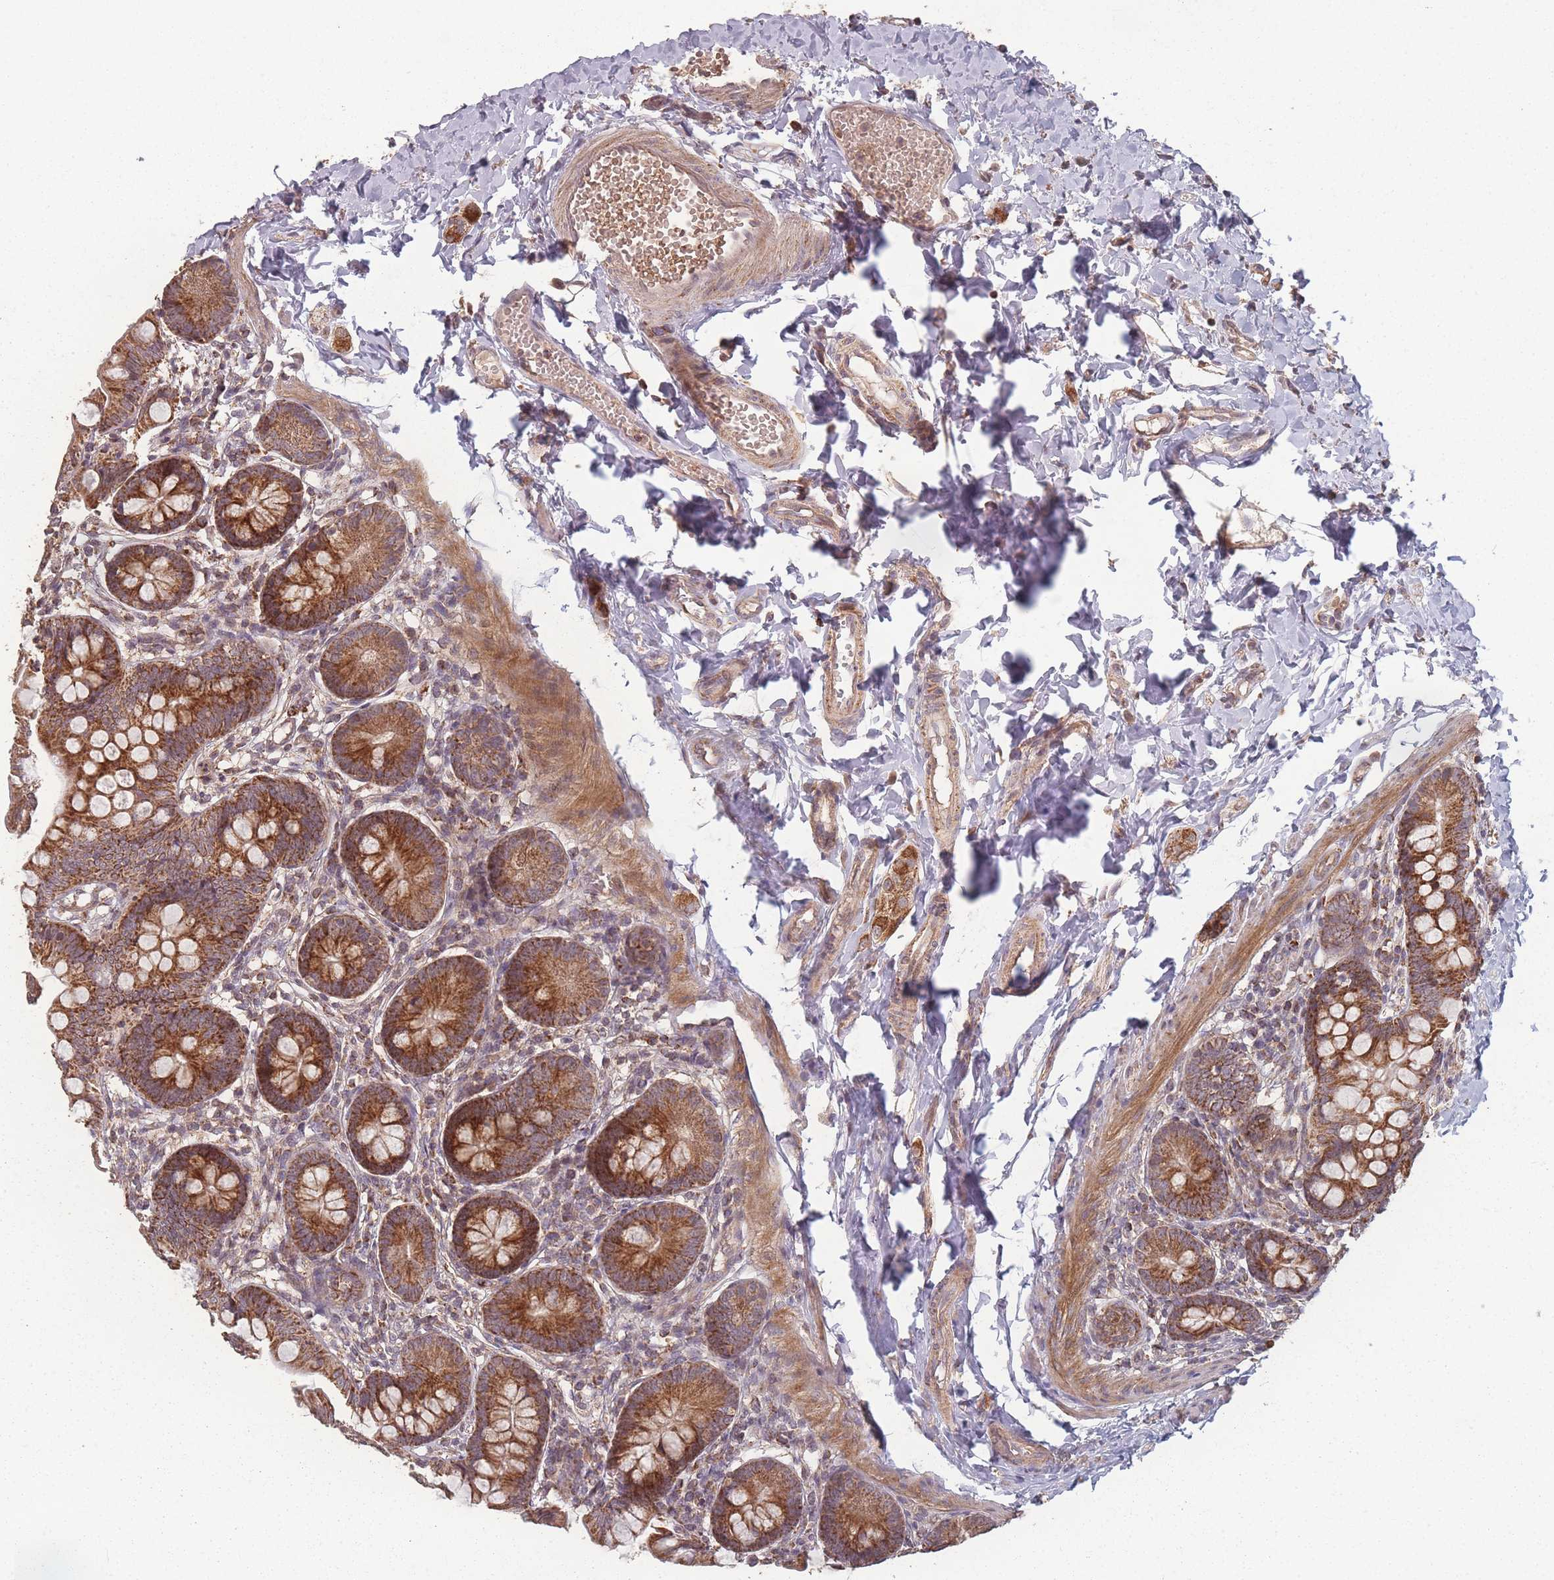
{"staining": {"intensity": "strong", "quantity": ">75%", "location": "cytoplasmic/membranous"}, "tissue": "small intestine", "cell_type": "Glandular cells", "image_type": "normal", "snomed": [{"axis": "morphology", "description": "Normal tissue, NOS"}, {"axis": "topography", "description": "Small intestine"}], "caption": "Immunohistochemistry (IHC) photomicrograph of normal small intestine: human small intestine stained using IHC shows high levels of strong protein expression localized specifically in the cytoplasmic/membranous of glandular cells, appearing as a cytoplasmic/membranous brown color.", "gene": "LYRM7", "patient": {"sex": "male", "age": 7}}